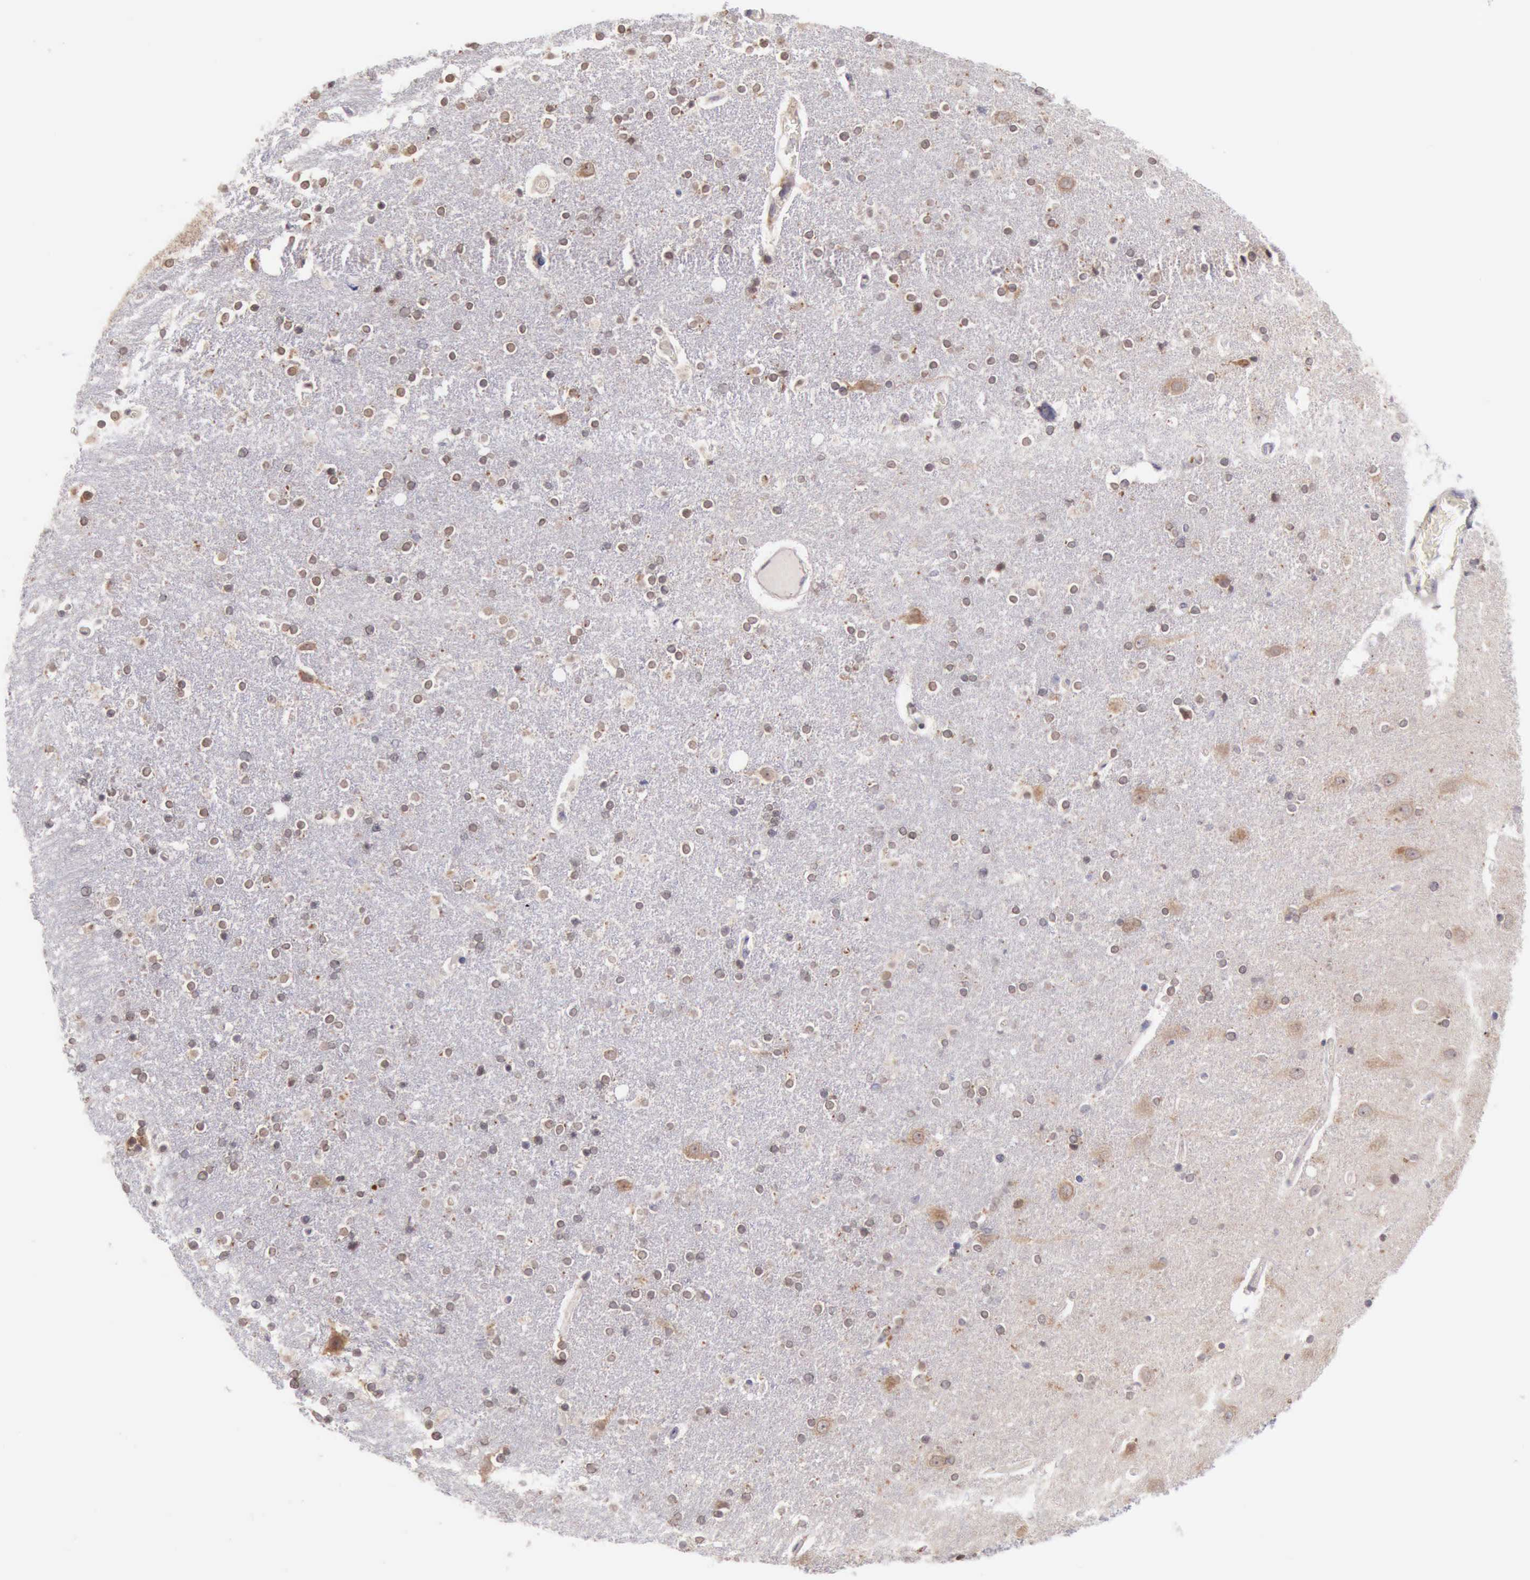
{"staining": {"intensity": "weak", "quantity": "25%-75%", "location": "cytoplasmic/membranous,nuclear"}, "tissue": "caudate", "cell_type": "Glial cells", "image_type": "normal", "snomed": [{"axis": "morphology", "description": "Normal tissue, NOS"}, {"axis": "topography", "description": "Lateral ventricle wall"}], "caption": "This histopathology image shows IHC staining of normal caudate, with low weak cytoplasmic/membranous,nuclear positivity in approximately 25%-75% of glial cells.", "gene": "DNAJB7", "patient": {"sex": "female", "age": 54}}